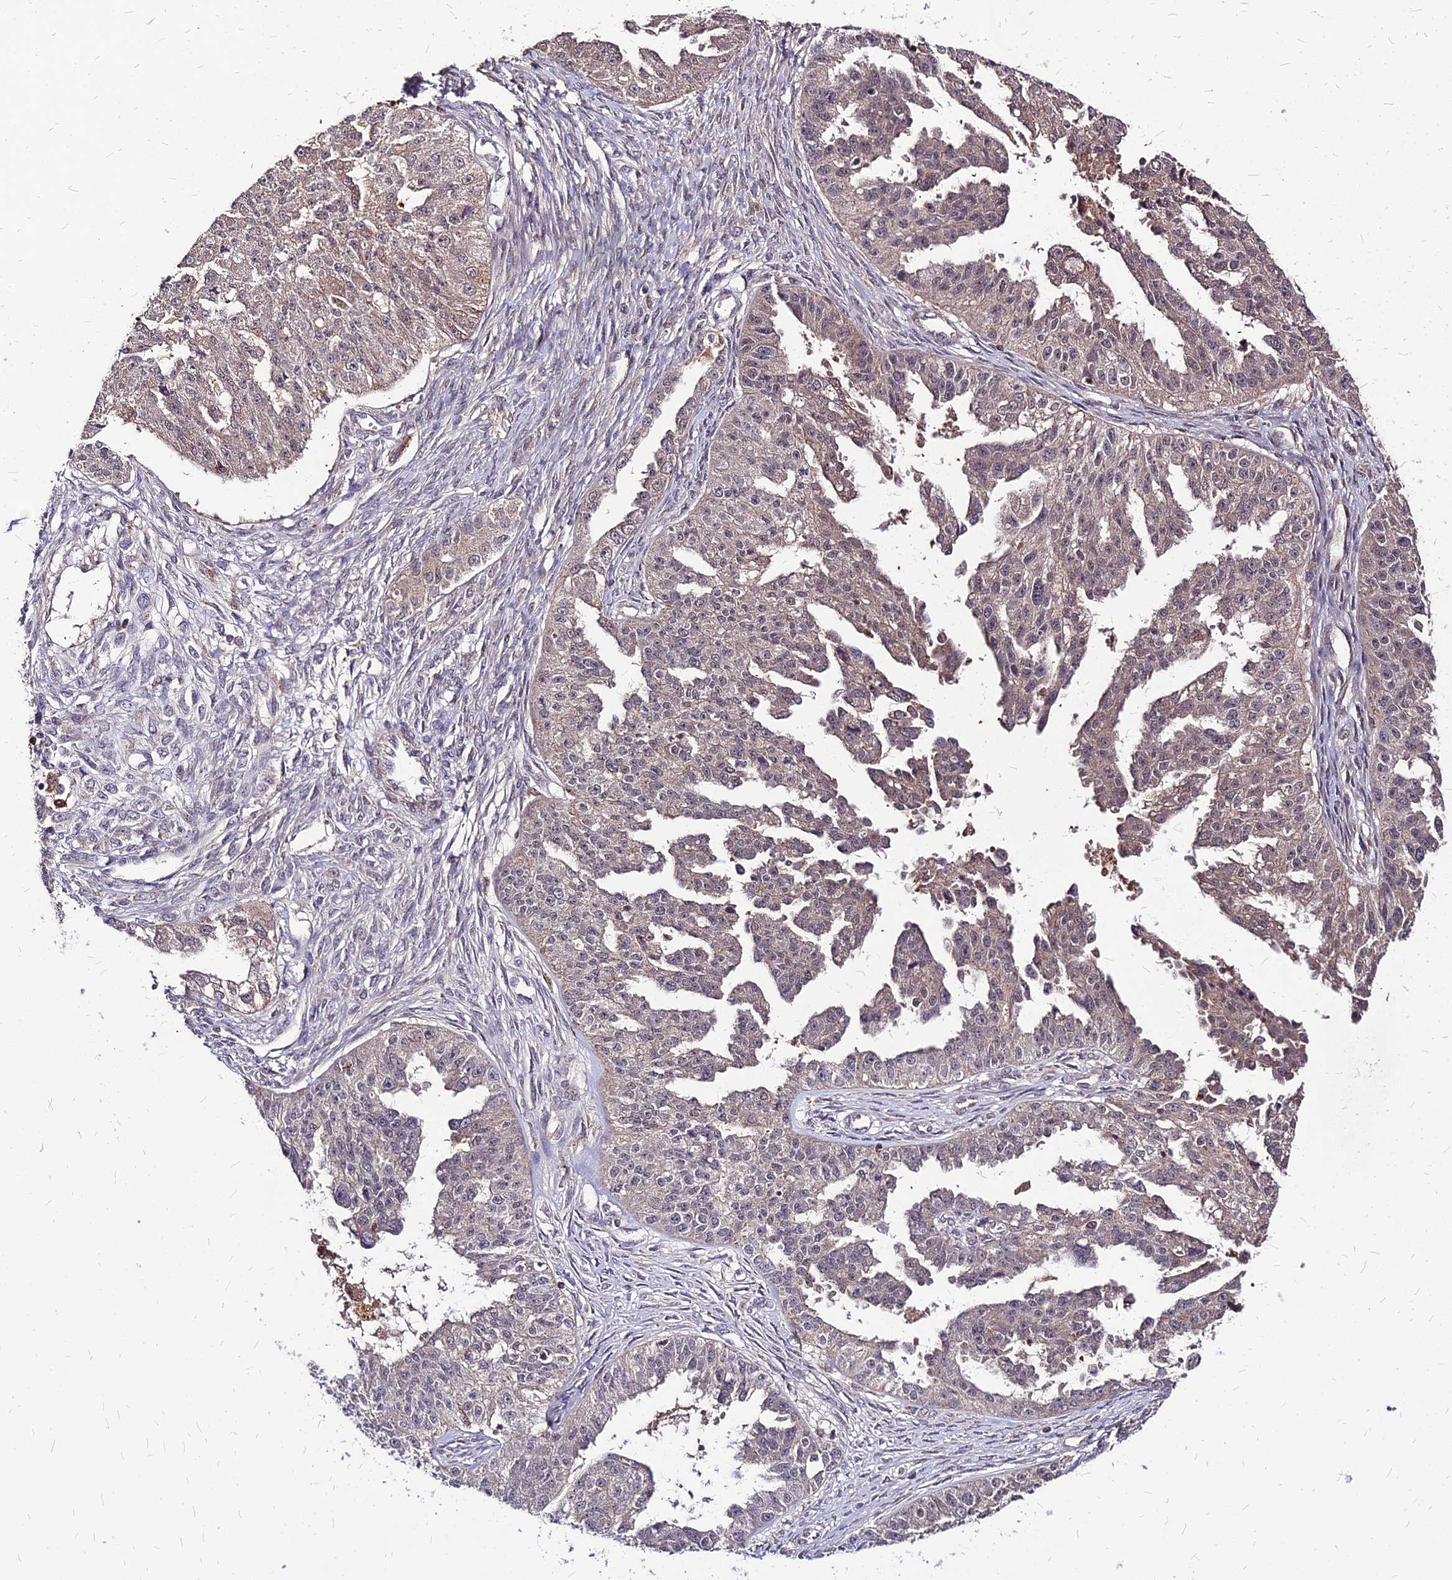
{"staining": {"intensity": "weak", "quantity": "25%-75%", "location": "cytoplasmic/membranous"}, "tissue": "ovarian cancer", "cell_type": "Tumor cells", "image_type": "cancer", "snomed": [{"axis": "morphology", "description": "Cystadenocarcinoma, serous, NOS"}, {"axis": "topography", "description": "Ovary"}], "caption": "This image demonstrates immunohistochemistry staining of serous cystadenocarcinoma (ovarian), with low weak cytoplasmic/membranous staining in about 25%-75% of tumor cells.", "gene": "APBA3", "patient": {"sex": "female", "age": 58}}